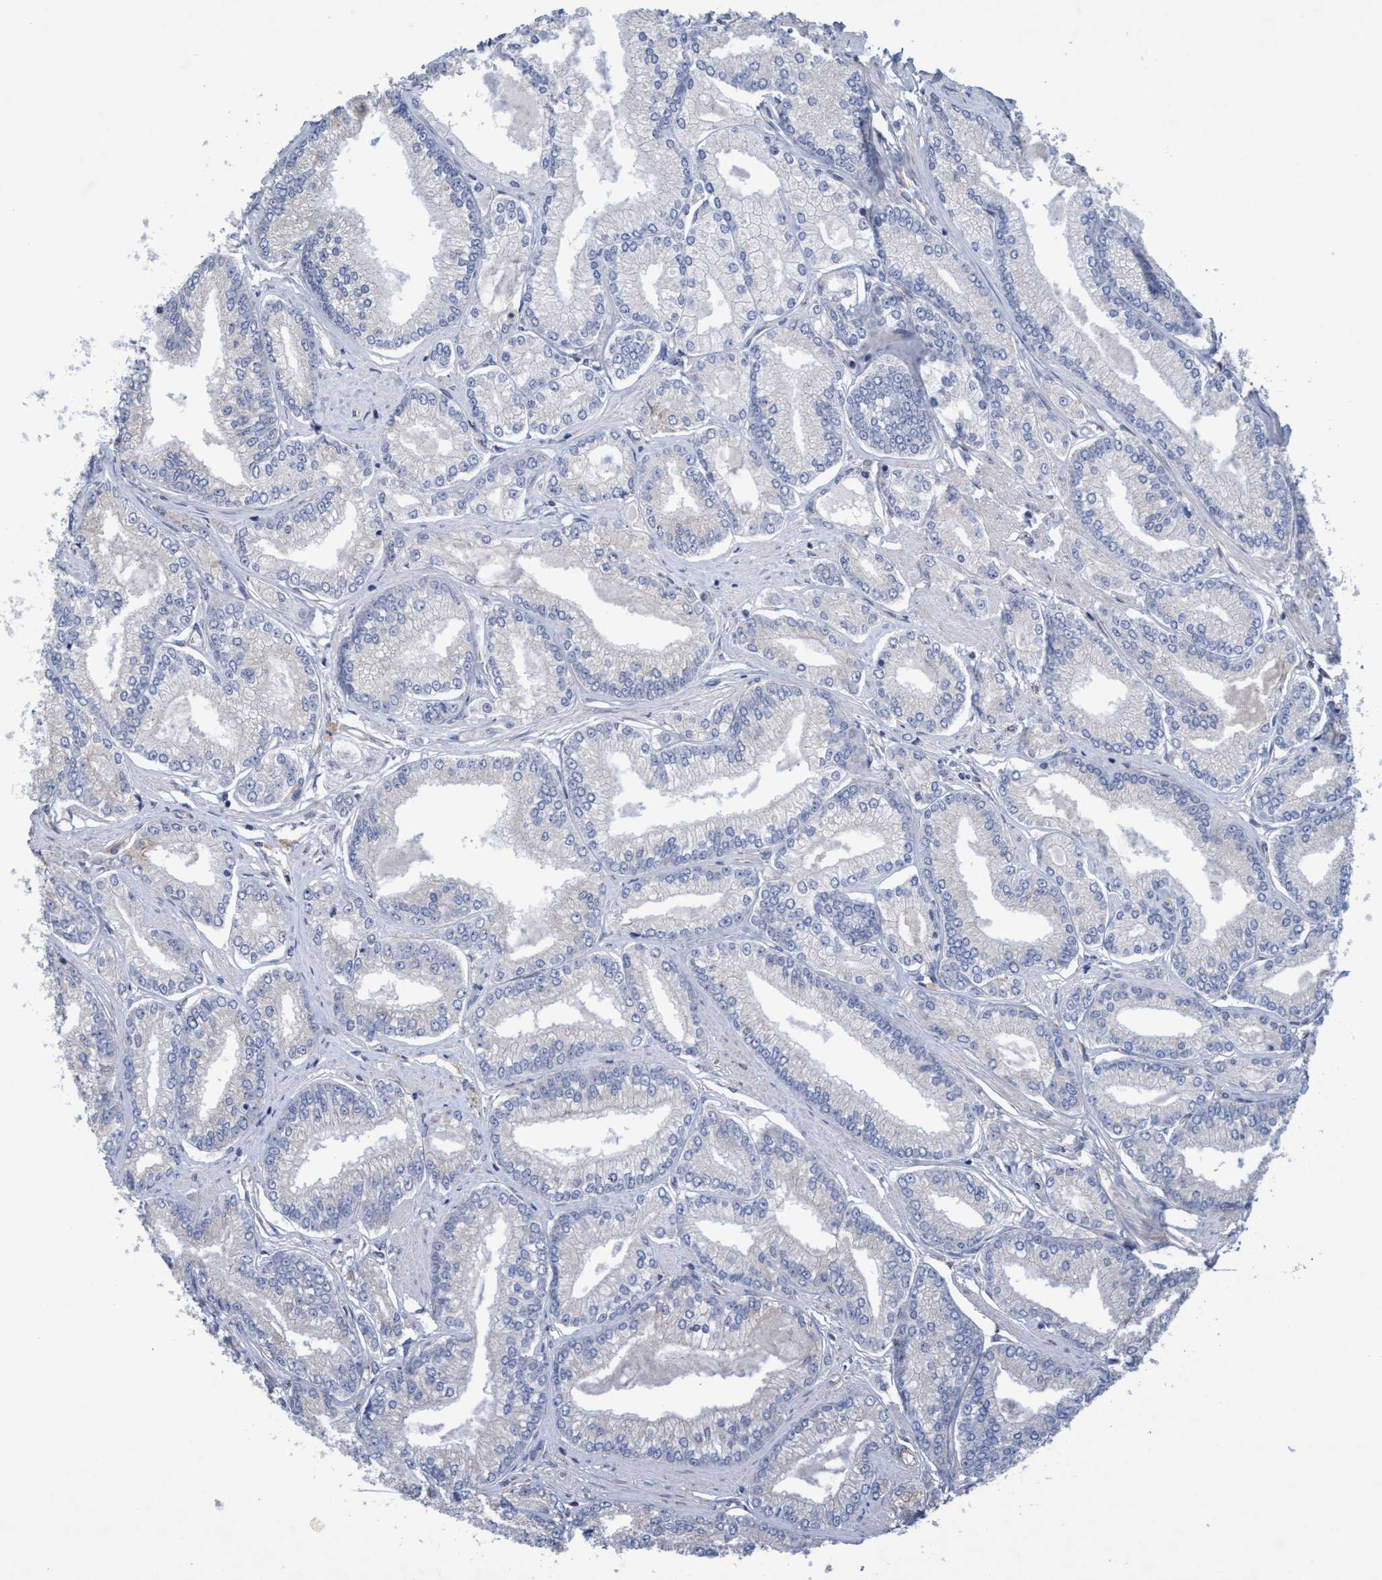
{"staining": {"intensity": "negative", "quantity": "none", "location": "none"}, "tissue": "prostate cancer", "cell_type": "Tumor cells", "image_type": "cancer", "snomed": [{"axis": "morphology", "description": "Adenocarcinoma, Low grade"}, {"axis": "topography", "description": "Prostate"}], "caption": "Immunohistochemistry image of prostate cancer (low-grade adenocarcinoma) stained for a protein (brown), which reveals no expression in tumor cells.", "gene": "BICD2", "patient": {"sex": "male", "age": 52}}